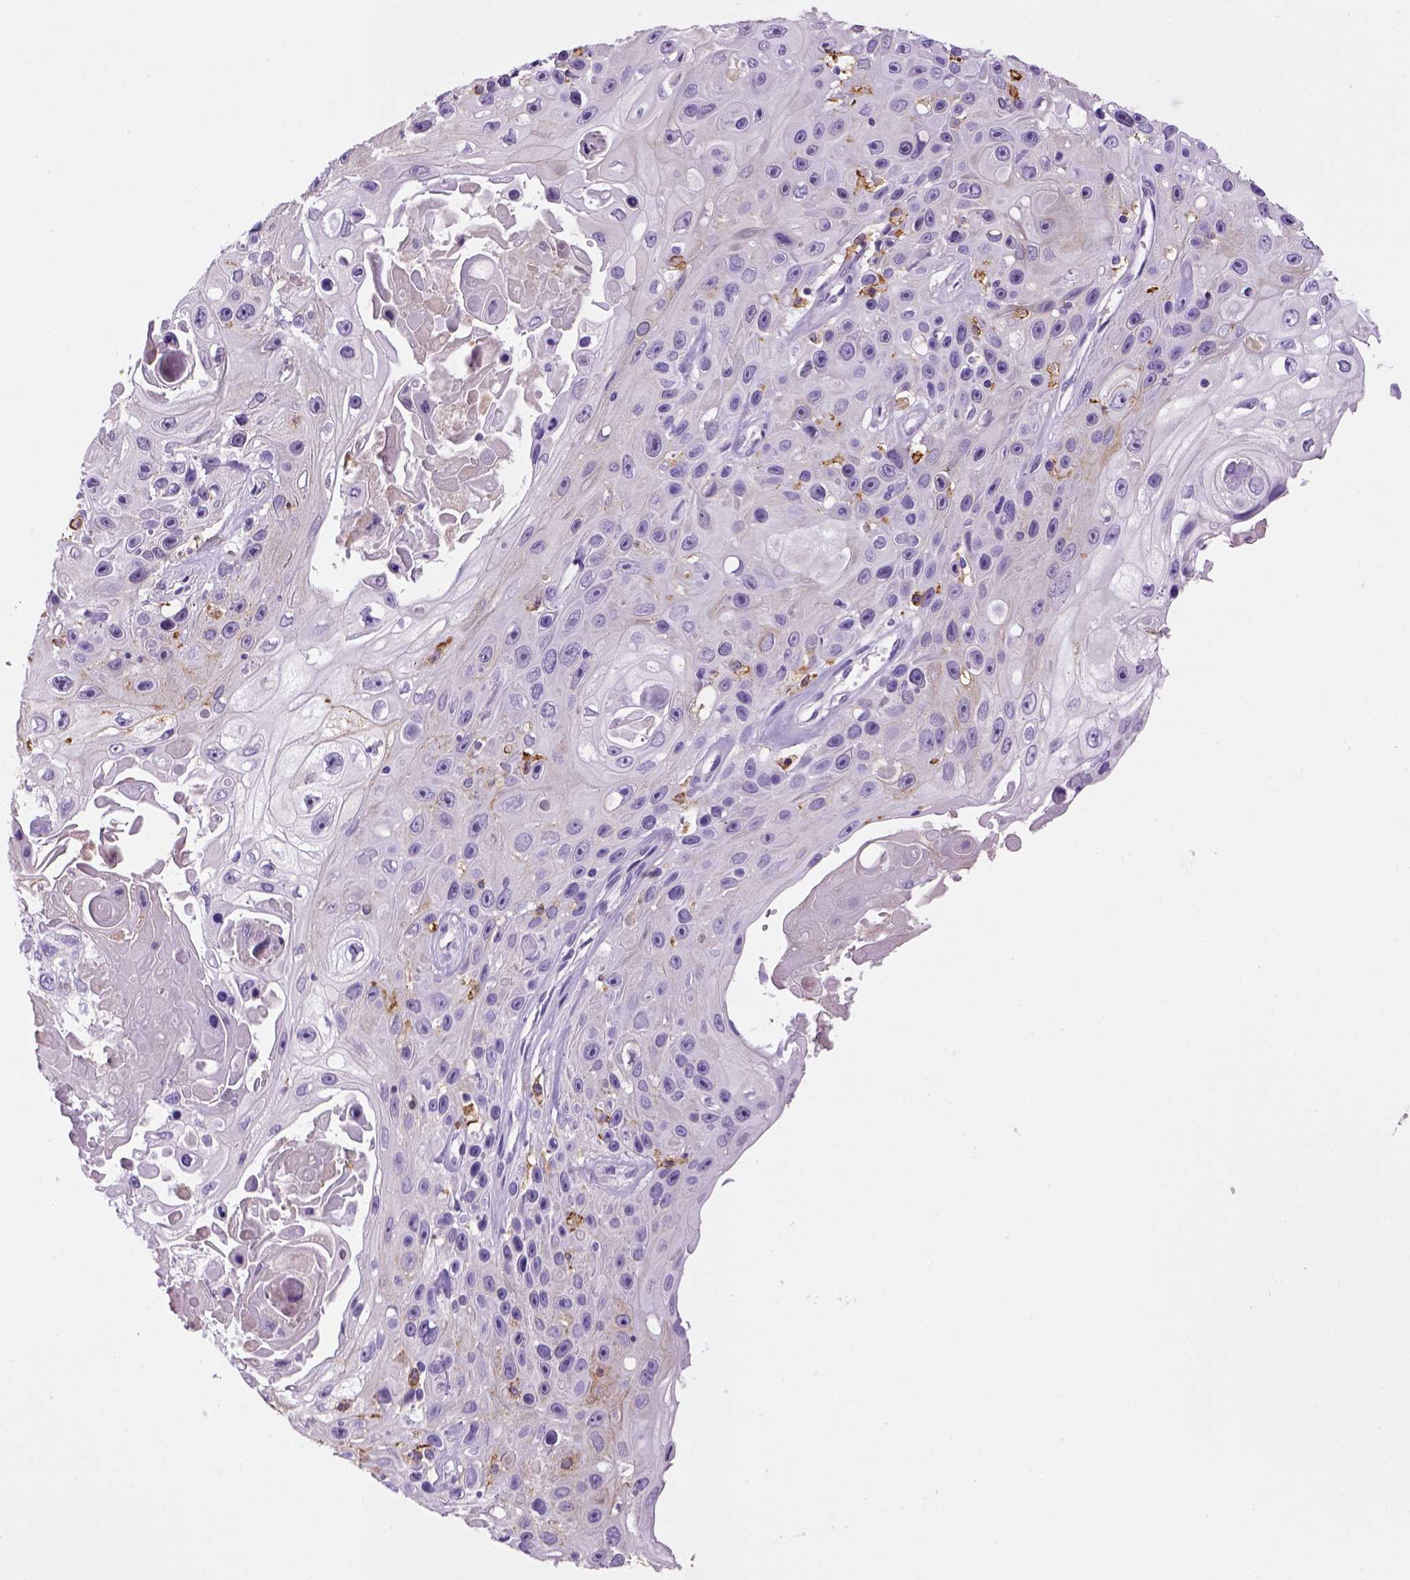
{"staining": {"intensity": "negative", "quantity": "none", "location": "none"}, "tissue": "skin cancer", "cell_type": "Tumor cells", "image_type": "cancer", "snomed": [{"axis": "morphology", "description": "Squamous cell carcinoma, NOS"}, {"axis": "topography", "description": "Skin"}], "caption": "Tumor cells are negative for brown protein staining in skin cancer.", "gene": "CD14", "patient": {"sex": "male", "age": 82}}